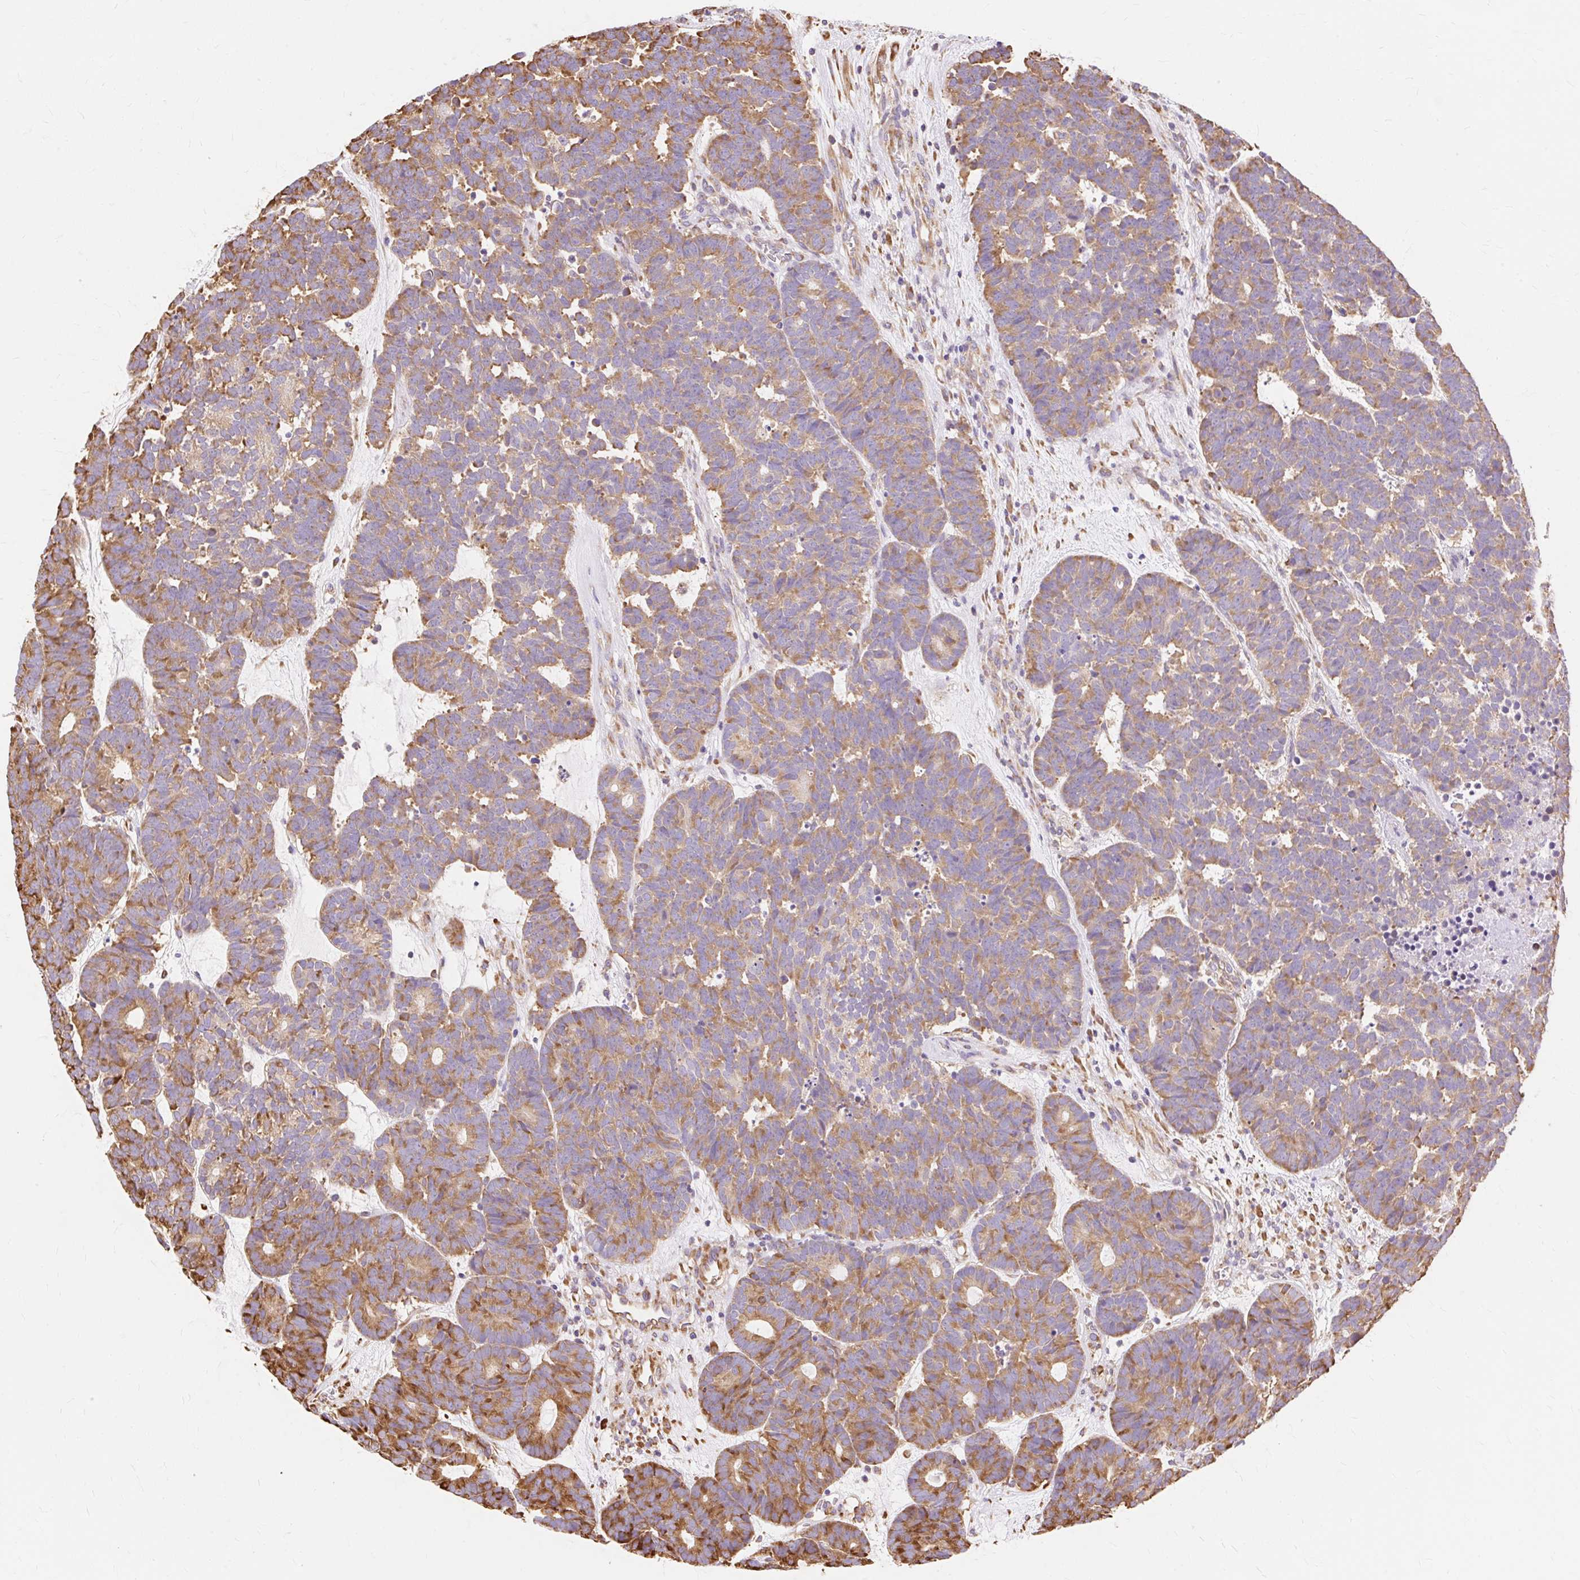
{"staining": {"intensity": "moderate", "quantity": ">75%", "location": "cytoplasmic/membranous"}, "tissue": "head and neck cancer", "cell_type": "Tumor cells", "image_type": "cancer", "snomed": [{"axis": "morphology", "description": "Adenocarcinoma, NOS"}, {"axis": "topography", "description": "Head-Neck"}], "caption": "Protein staining demonstrates moderate cytoplasmic/membranous positivity in approximately >75% of tumor cells in head and neck cancer (adenocarcinoma).", "gene": "RPS17", "patient": {"sex": "female", "age": 81}}